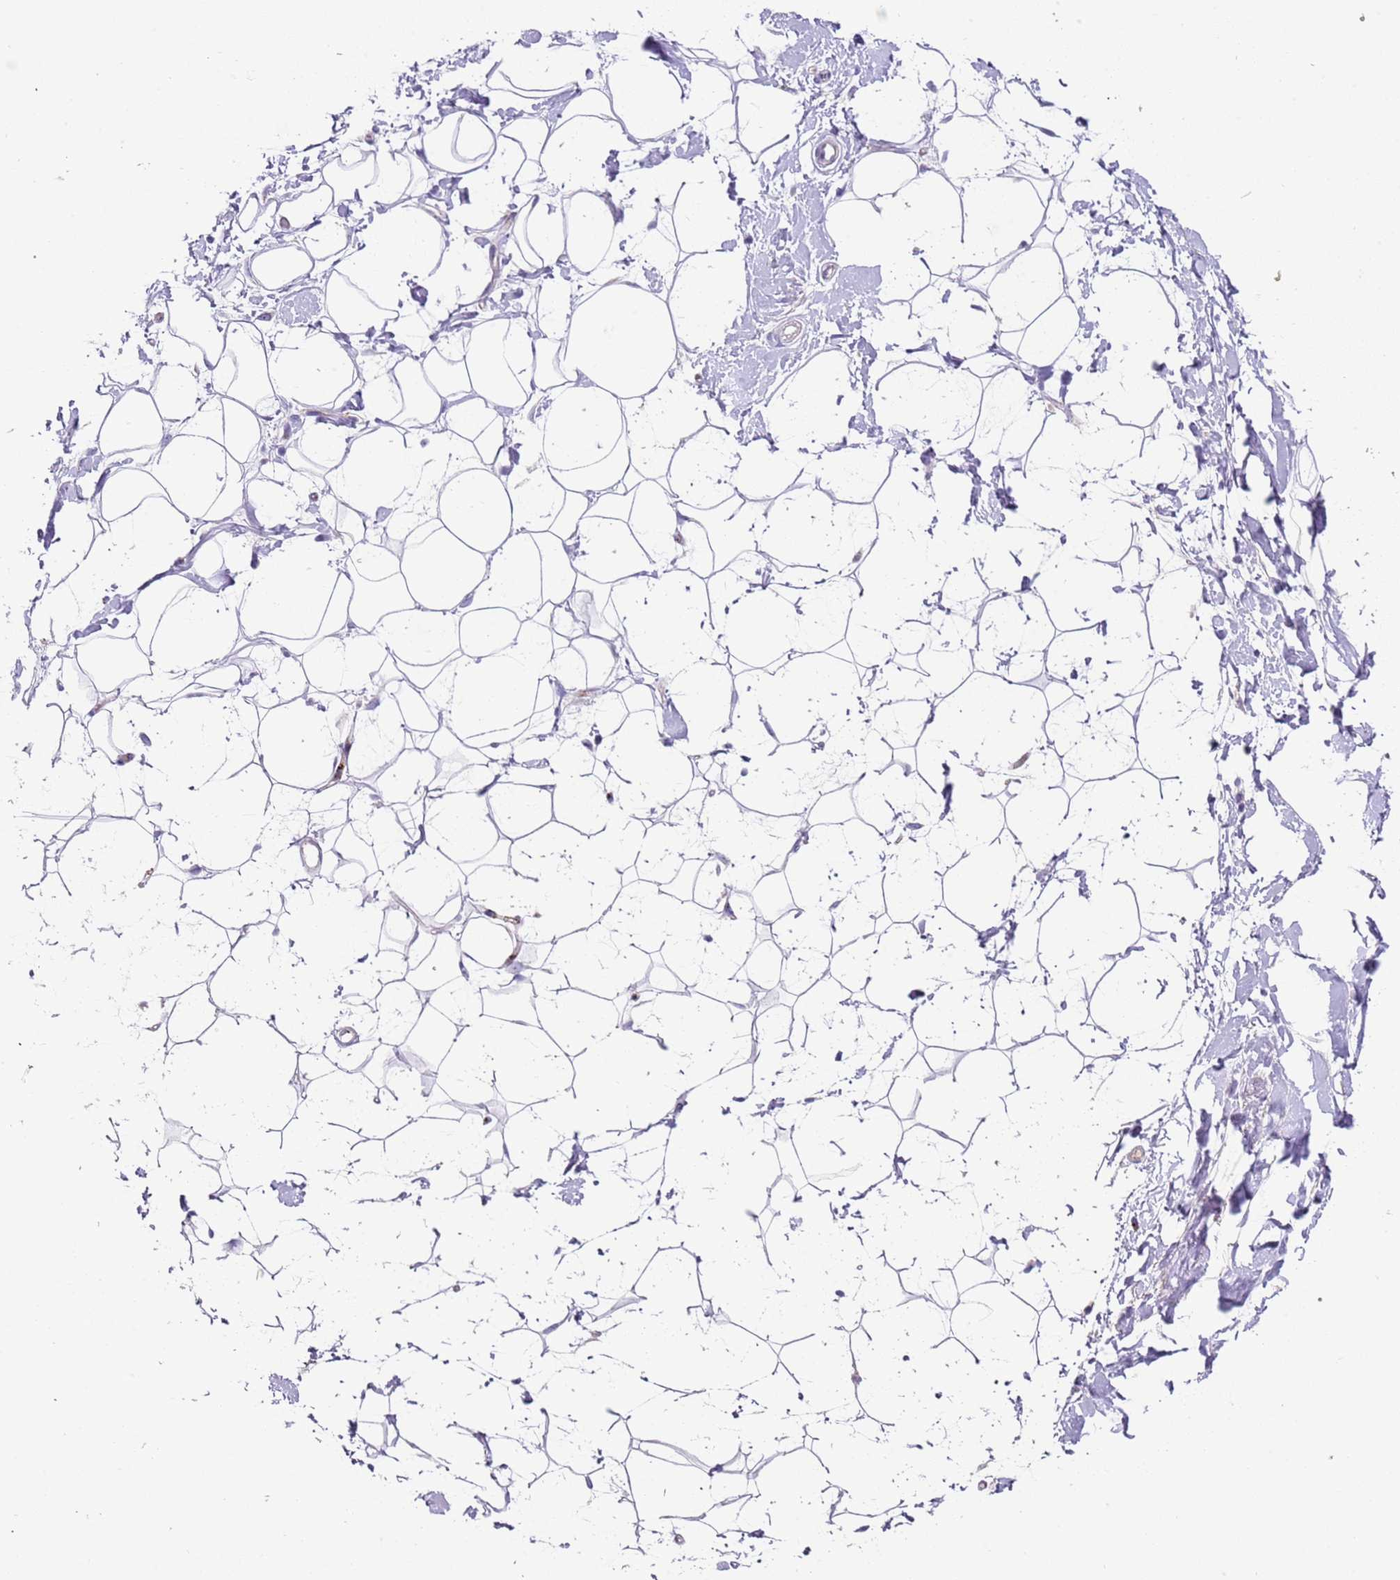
{"staining": {"intensity": "negative", "quantity": "none", "location": "none"}, "tissue": "adipose tissue", "cell_type": "Adipocytes", "image_type": "normal", "snomed": [{"axis": "morphology", "description": "Normal tissue, NOS"}, {"axis": "topography", "description": "Breast"}], "caption": "Micrograph shows no significant protein staining in adipocytes of unremarkable adipose tissue.", "gene": "LRRN3", "patient": {"sex": "female", "age": 26}}